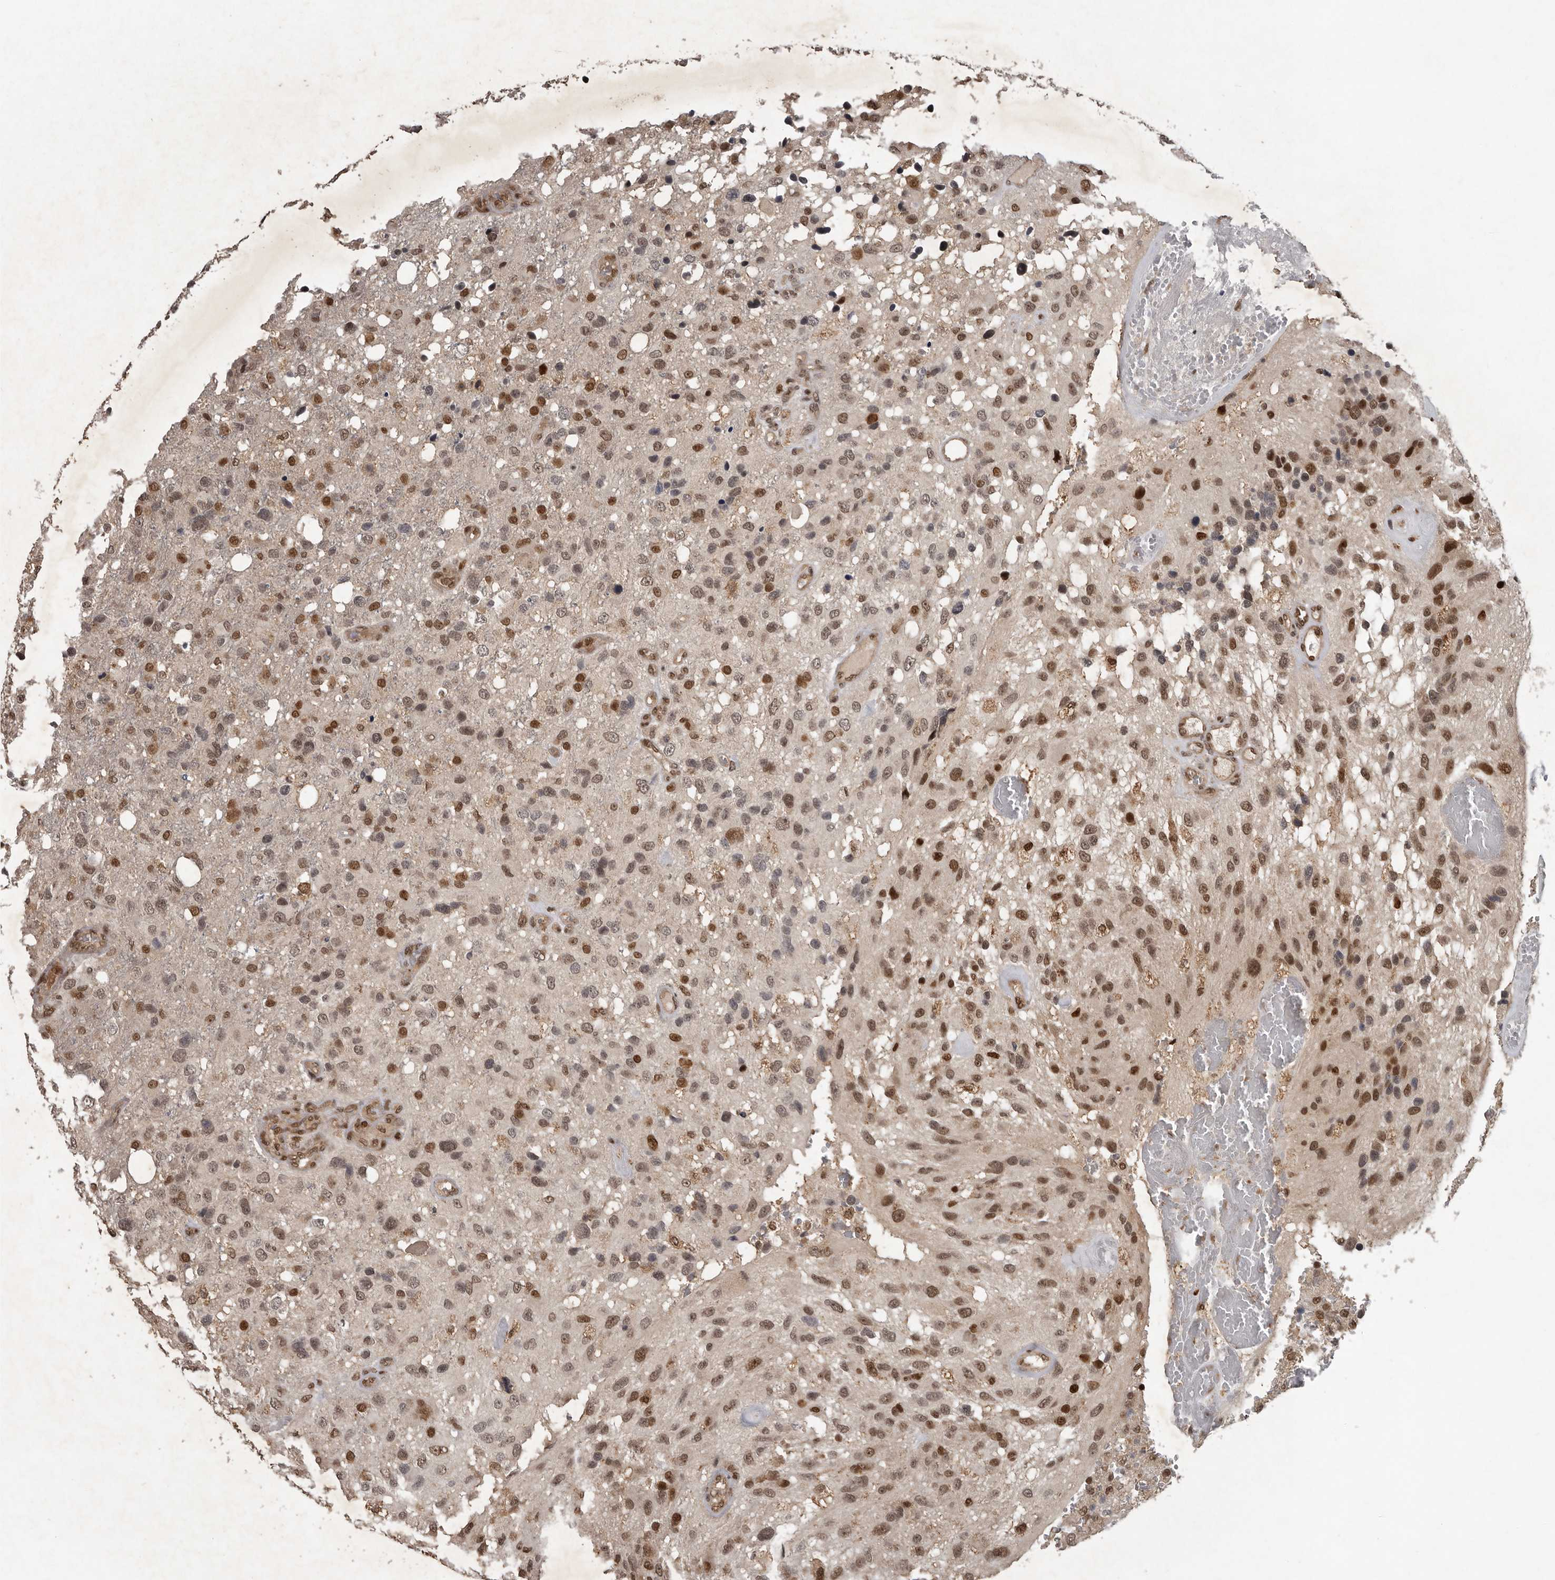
{"staining": {"intensity": "moderate", "quantity": "25%-75%", "location": "nuclear"}, "tissue": "glioma", "cell_type": "Tumor cells", "image_type": "cancer", "snomed": [{"axis": "morphology", "description": "Glioma, malignant, High grade"}, {"axis": "topography", "description": "Brain"}], "caption": "This micrograph reveals immunohistochemistry staining of high-grade glioma (malignant), with medium moderate nuclear expression in about 25%-75% of tumor cells.", "gene": "CDC27", "patient": {"sex": "female", "age": 58}}